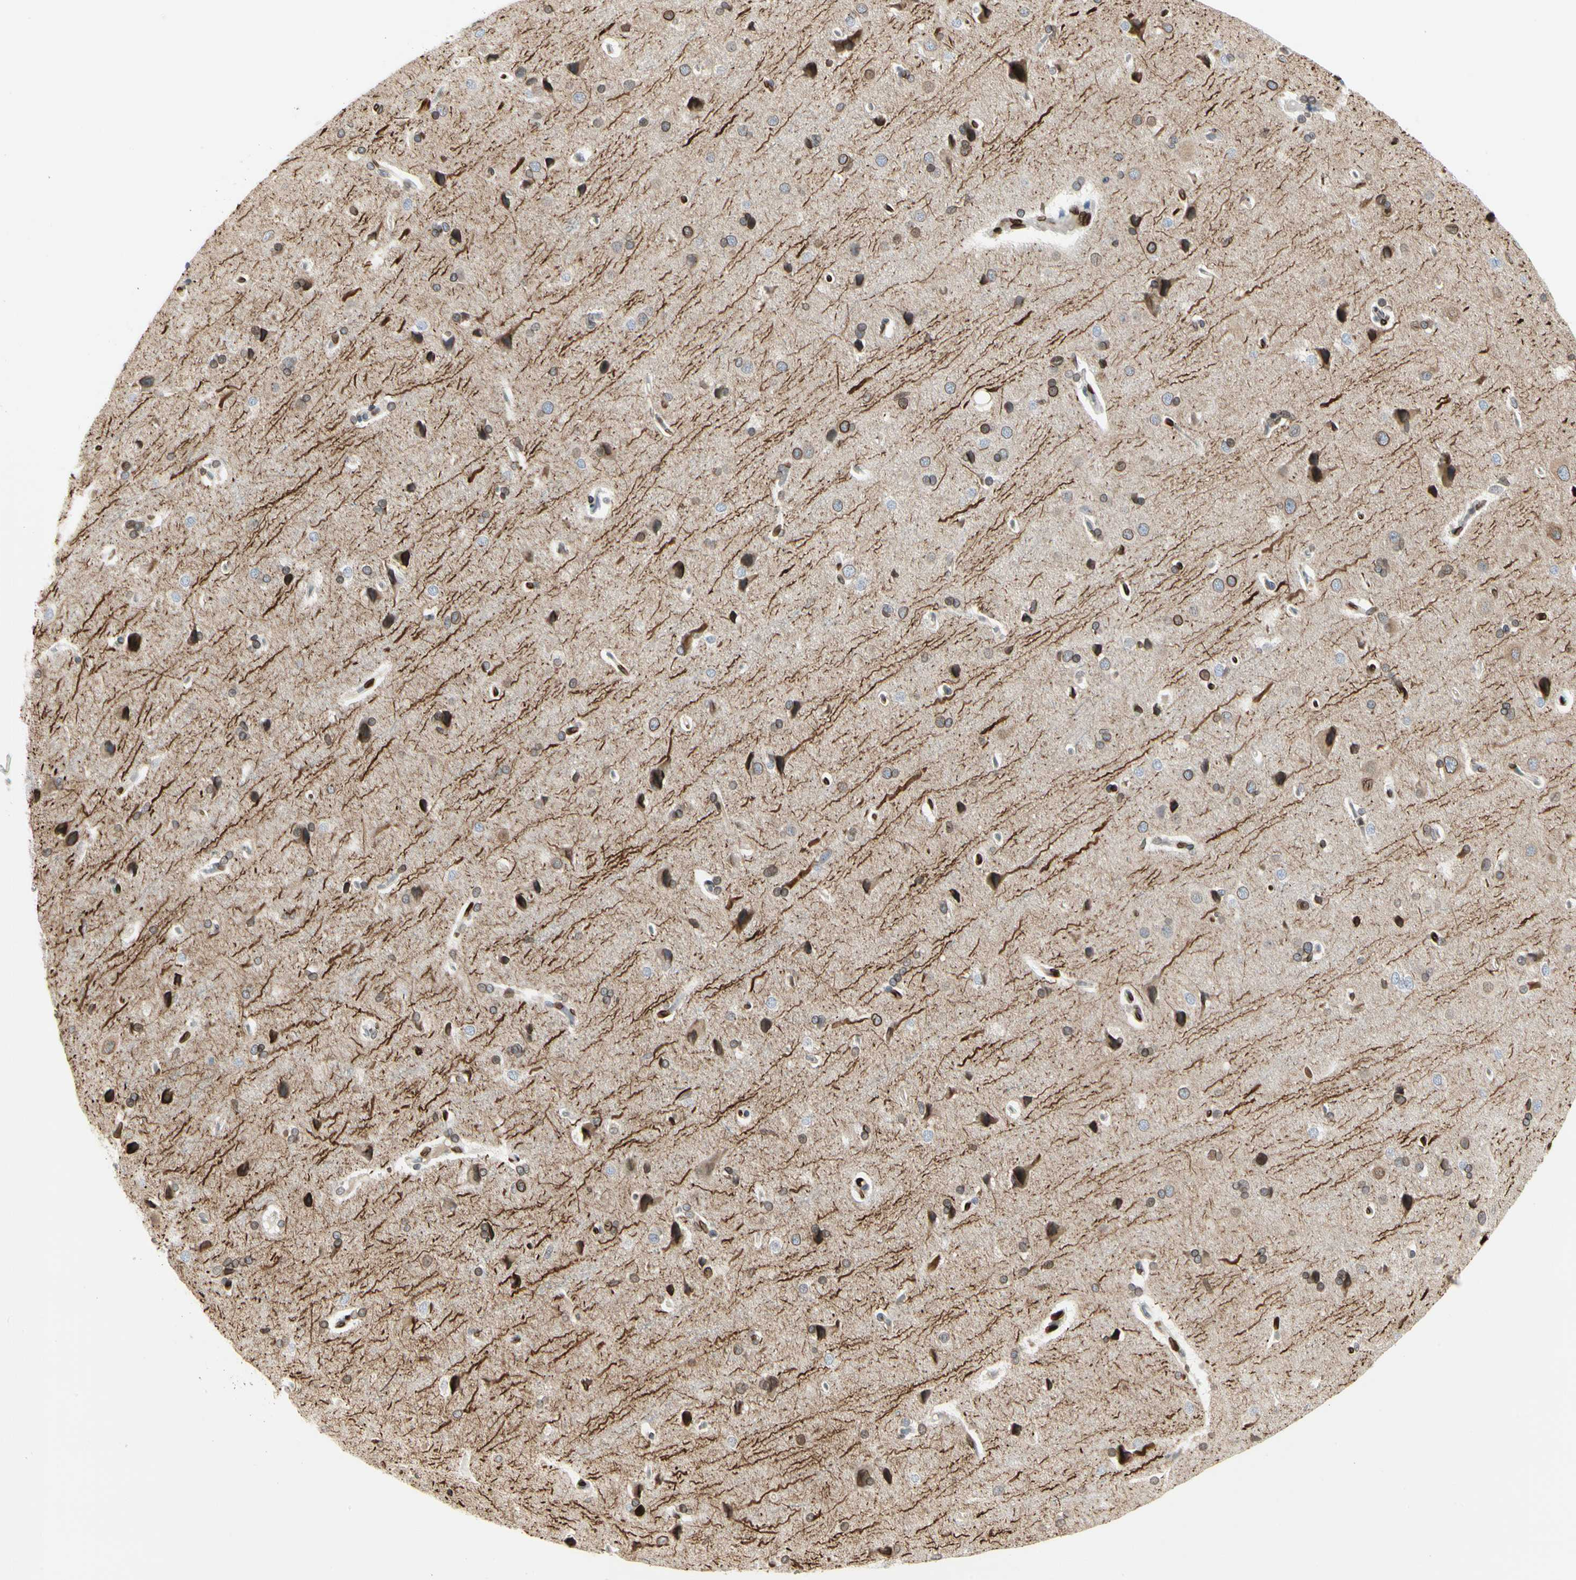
{"staining": {"intensity": "negative", "quantity": "none", "location": "none"}, "tissue": "cerebral cortex", "cell_type": "Endothelial cells", "image_type": "normal", "snomed": [{"axis": "morphology", "description": "Normal tissue, NOS"}, {"axis": "topography", "description": "Cerebral cortex"}], "caption": "Histopathology image shows no significant protein staining in endothelial cells of normal cerebral cortex. The staining is performed using DAB brown chromogen with nuclei counter-stained in using hematoxylin.", "gene": "TMPO", "patient": {"sex": "male", "age": 62}}